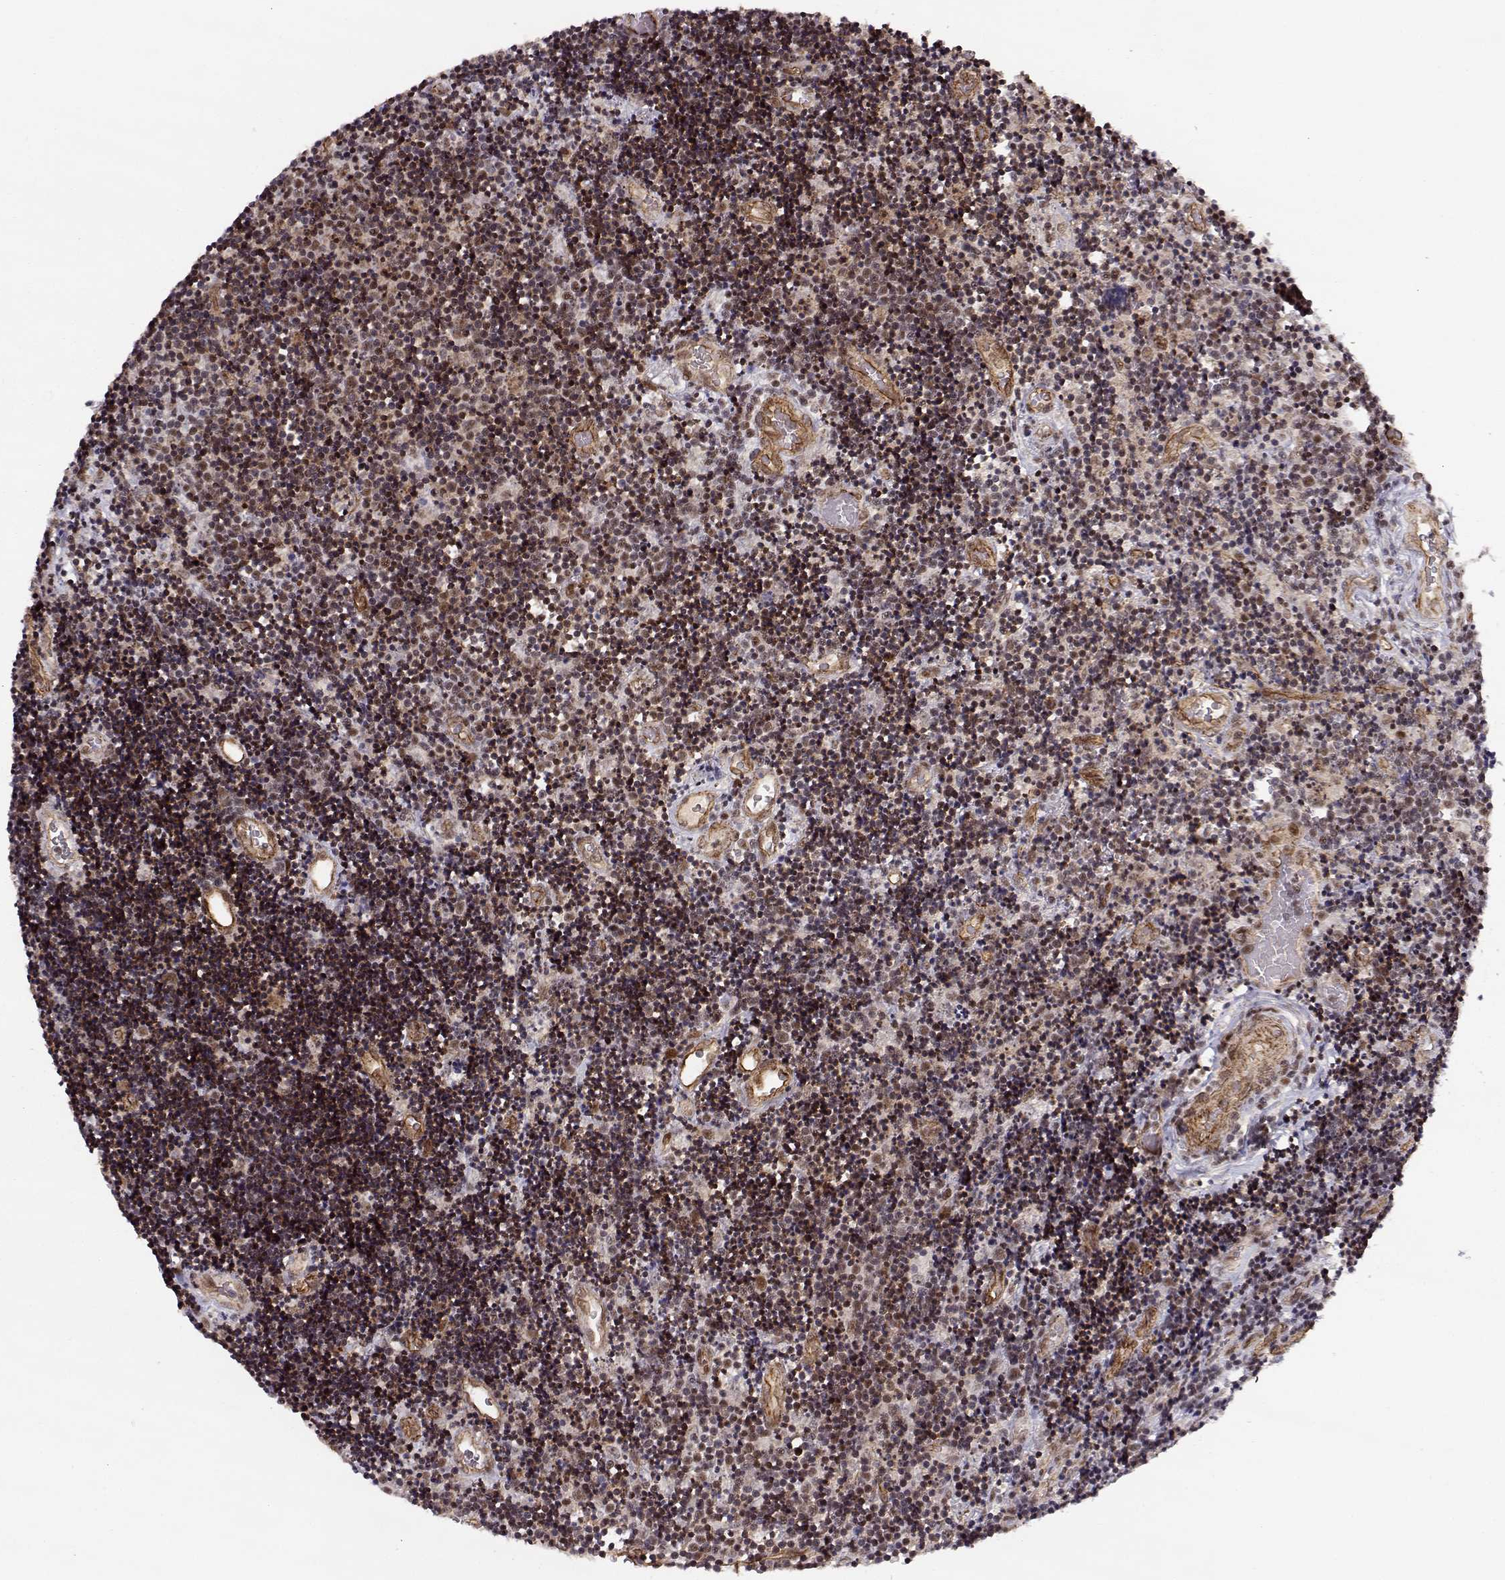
{"staining": {"intensity": "moderate", "quantity": "<25%", "location": "nuclear"}, "tissue": "lymphoma", "cell_type": "Tumor cells", "image_type": "cancer", "snomed": [{"axis": "morphology", "description": "Malignant lymphoma, non-Hodgkin's type, Low grade"}, {"axis": "topography", "description": "Brain"}], "caption": "Low-grade malignant lymphoma, non-Hodgkin's type tissue exhibits moderate nuclear expression in approximately <25% of tumor cells, visualized by immunohistochemistry. (DAB = brown stain, brightfield microscopy at high magnification).", "gene": "CIR1", "patient": {"sex": "female", "age": 66}}